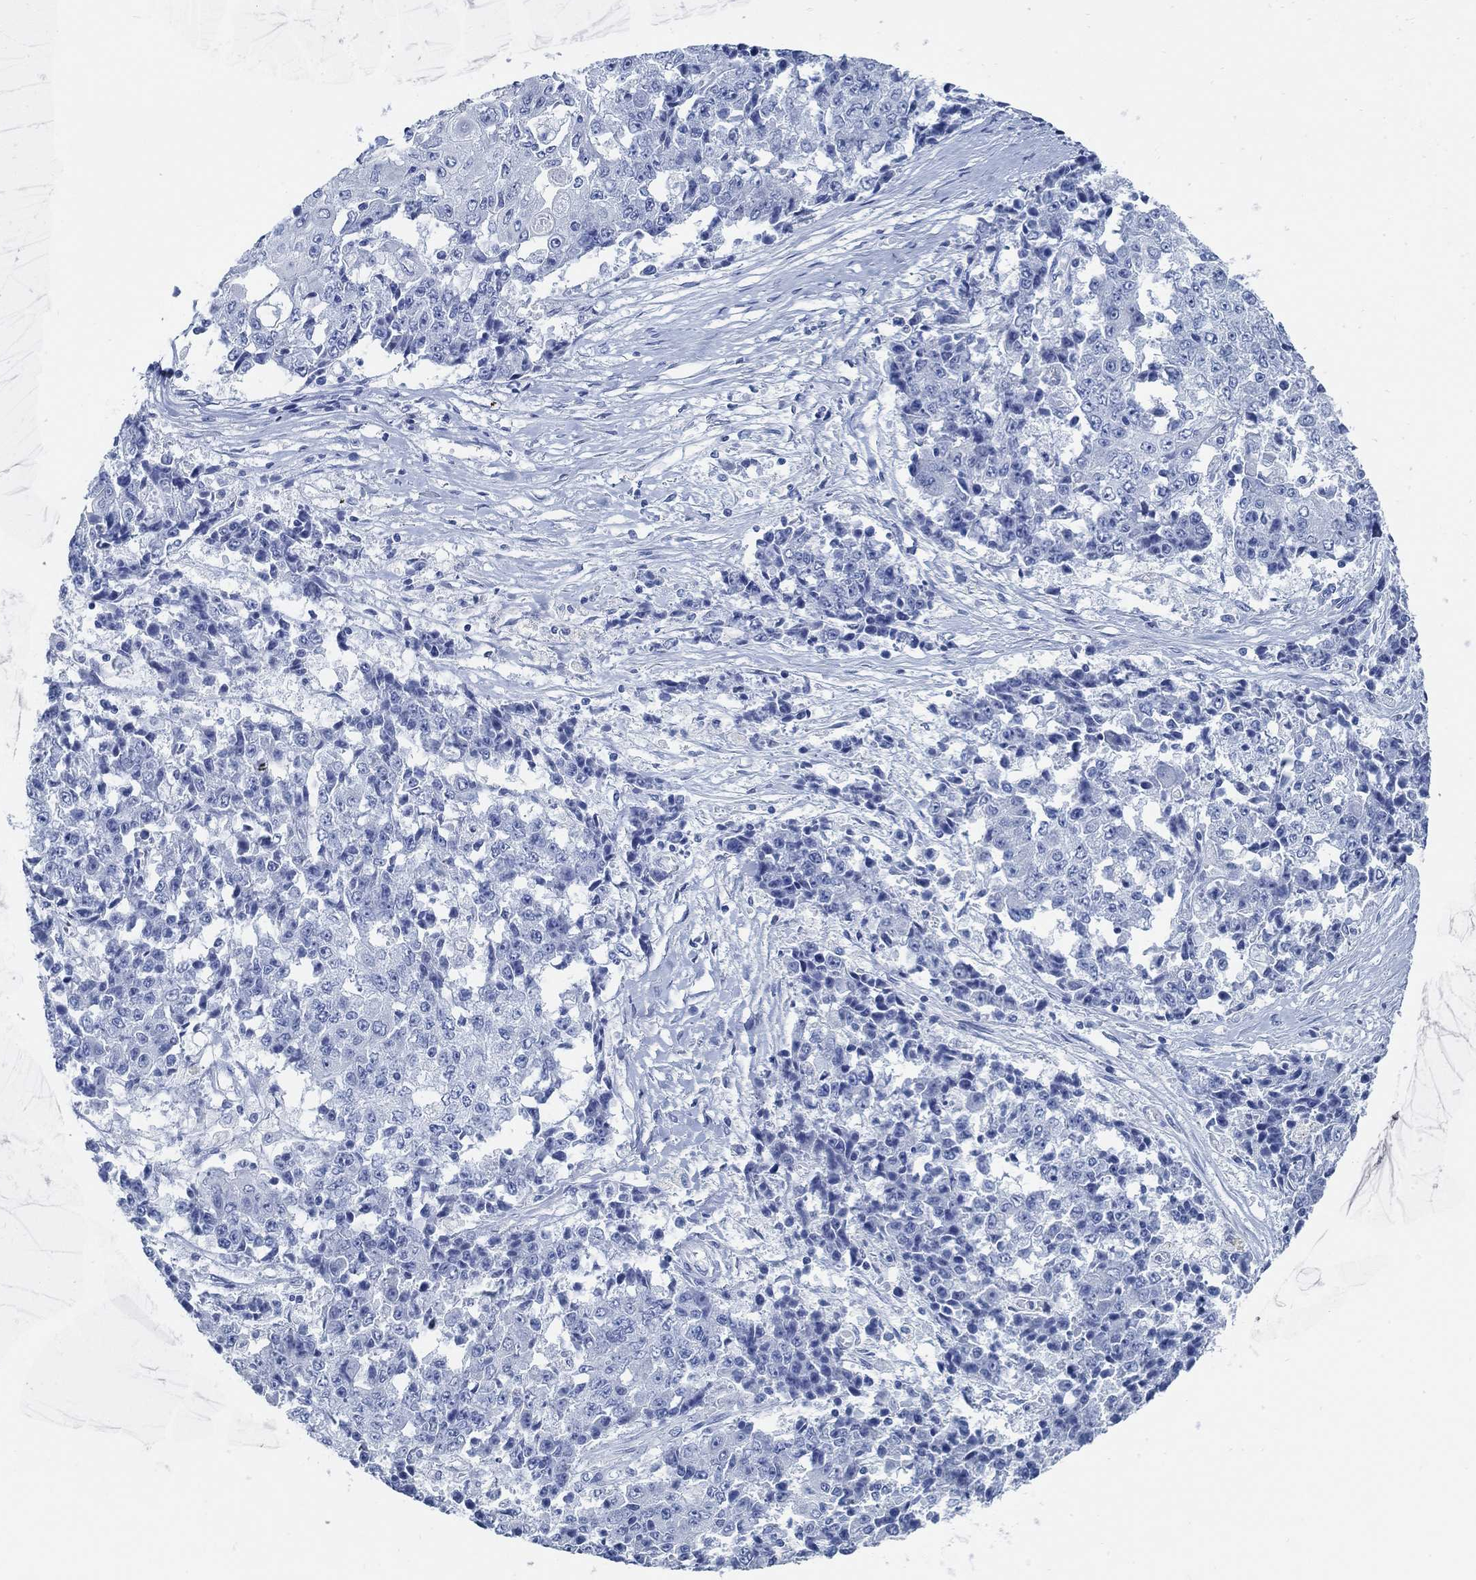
{"staining": {"intensity": "negative", "quantity": "none", "location": "none"}, "tissue": "ovarian cancer", "cell_type": "Tumor cells", "image_type": "cancer", "snomed": [{"axis": "morphology", "description": "Carcinoma, endometroid"}, {"axis": "topography", "description": "Ovary"}], "caption": "A photomicrograph of ovarian endometroid carcinoma stained for a protein demonstrates no brown staining in tumor cells.", "gene": "SLC45A1", "patient": {"sex": "female", "age": 42}}